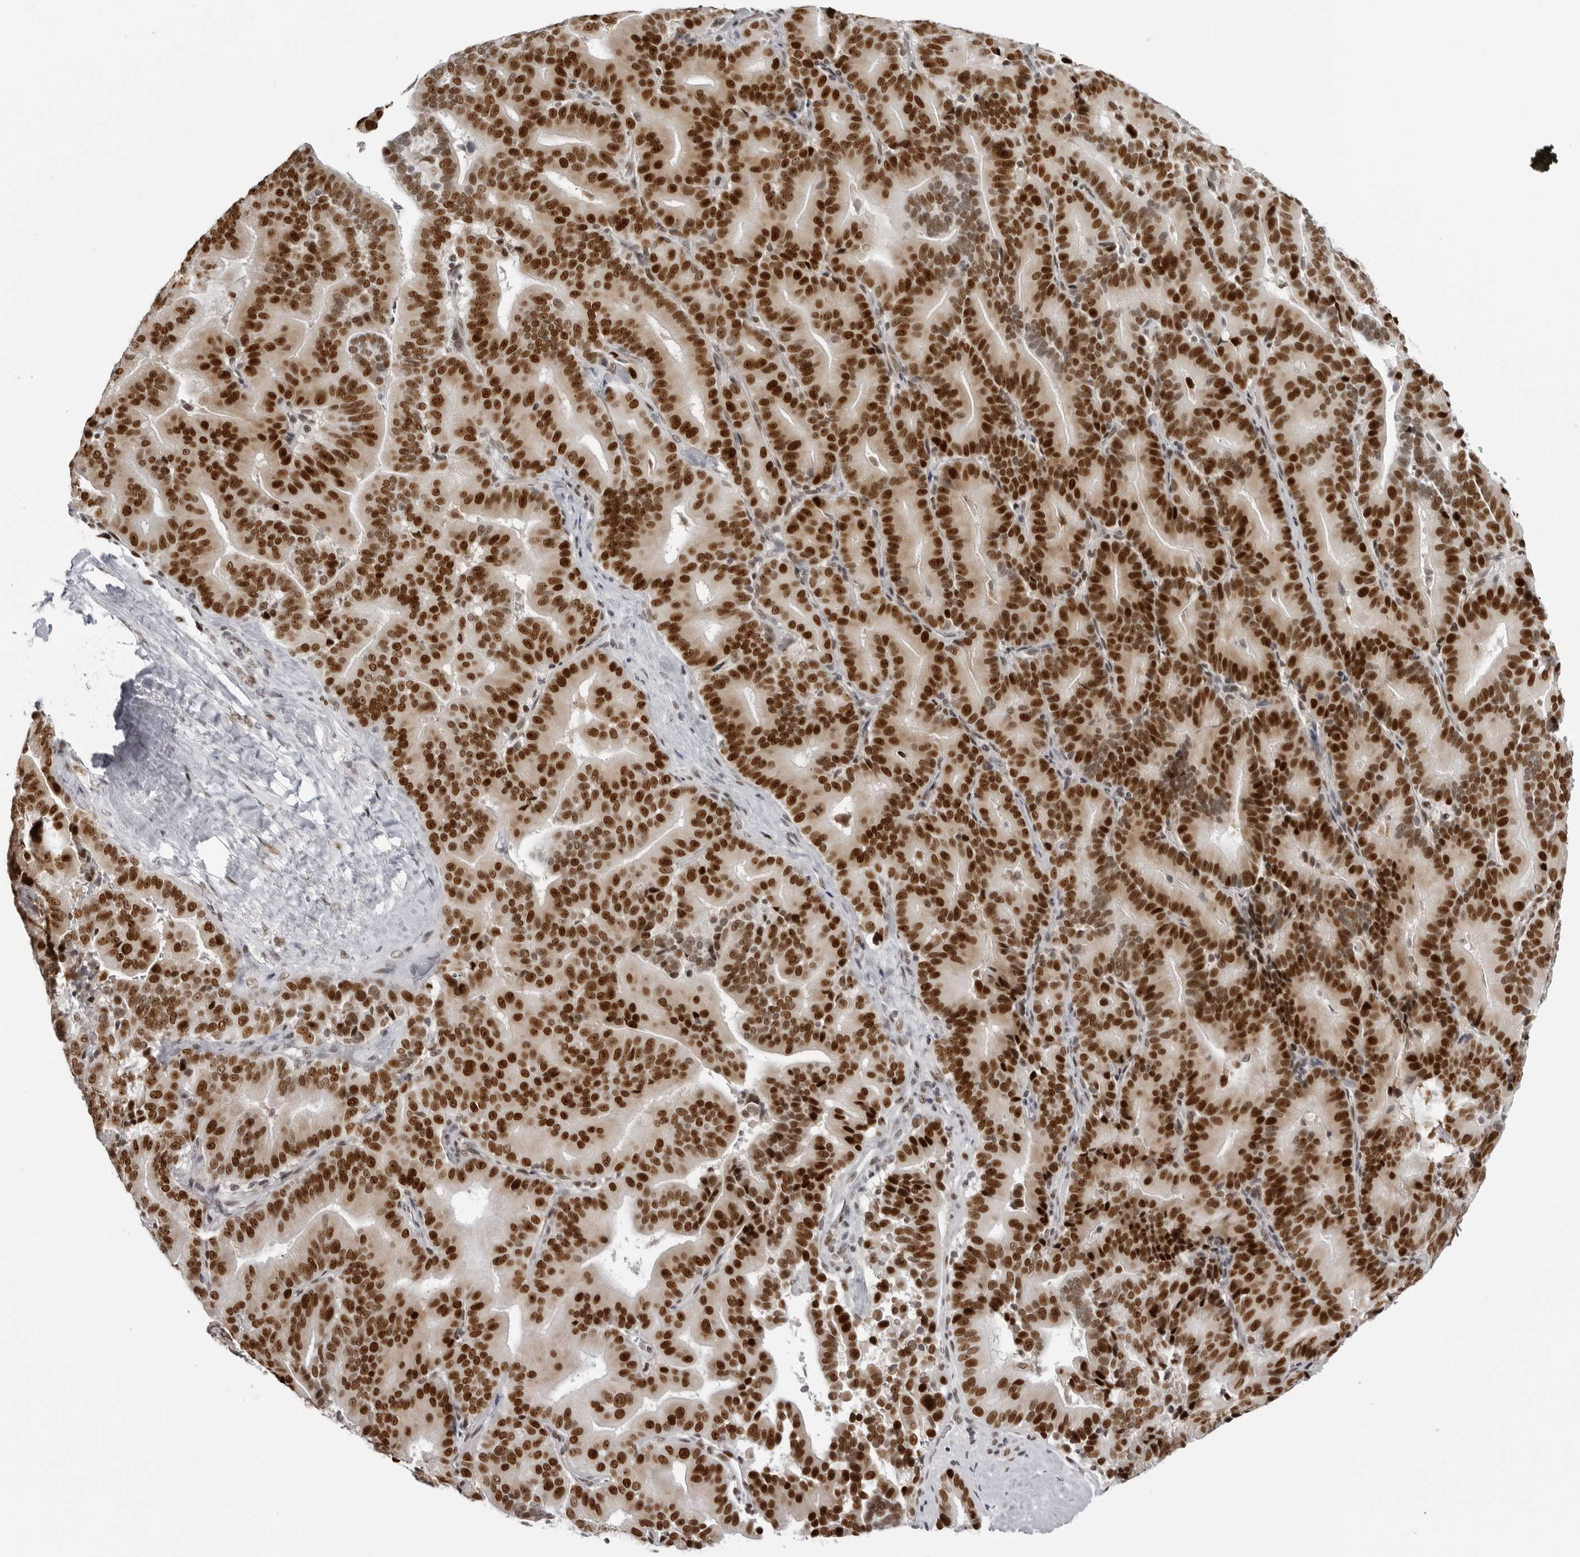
{"staining": {"intensity": "strong", "quantity": ">75%", "location": "nuclear"}, "tissue": "liver cancer", "cell_type": "Tumor cells", "image_type": "cancer", "snomed": [{"axis": "morphology", "description": "Cholangiocarcinoma"}, {"axis": "topography", "description": "Liver"}], "caption": "Liver cancer (cholangiocarcinoma) stained with DAB (3,3'-diaminobenzidine) immunohistochemistry shows high levels of strong nuclear expression in approximately >75% of tumor cells.", "gene": "HEXIM2", "patient": {"sex": "female", "age": 75}}